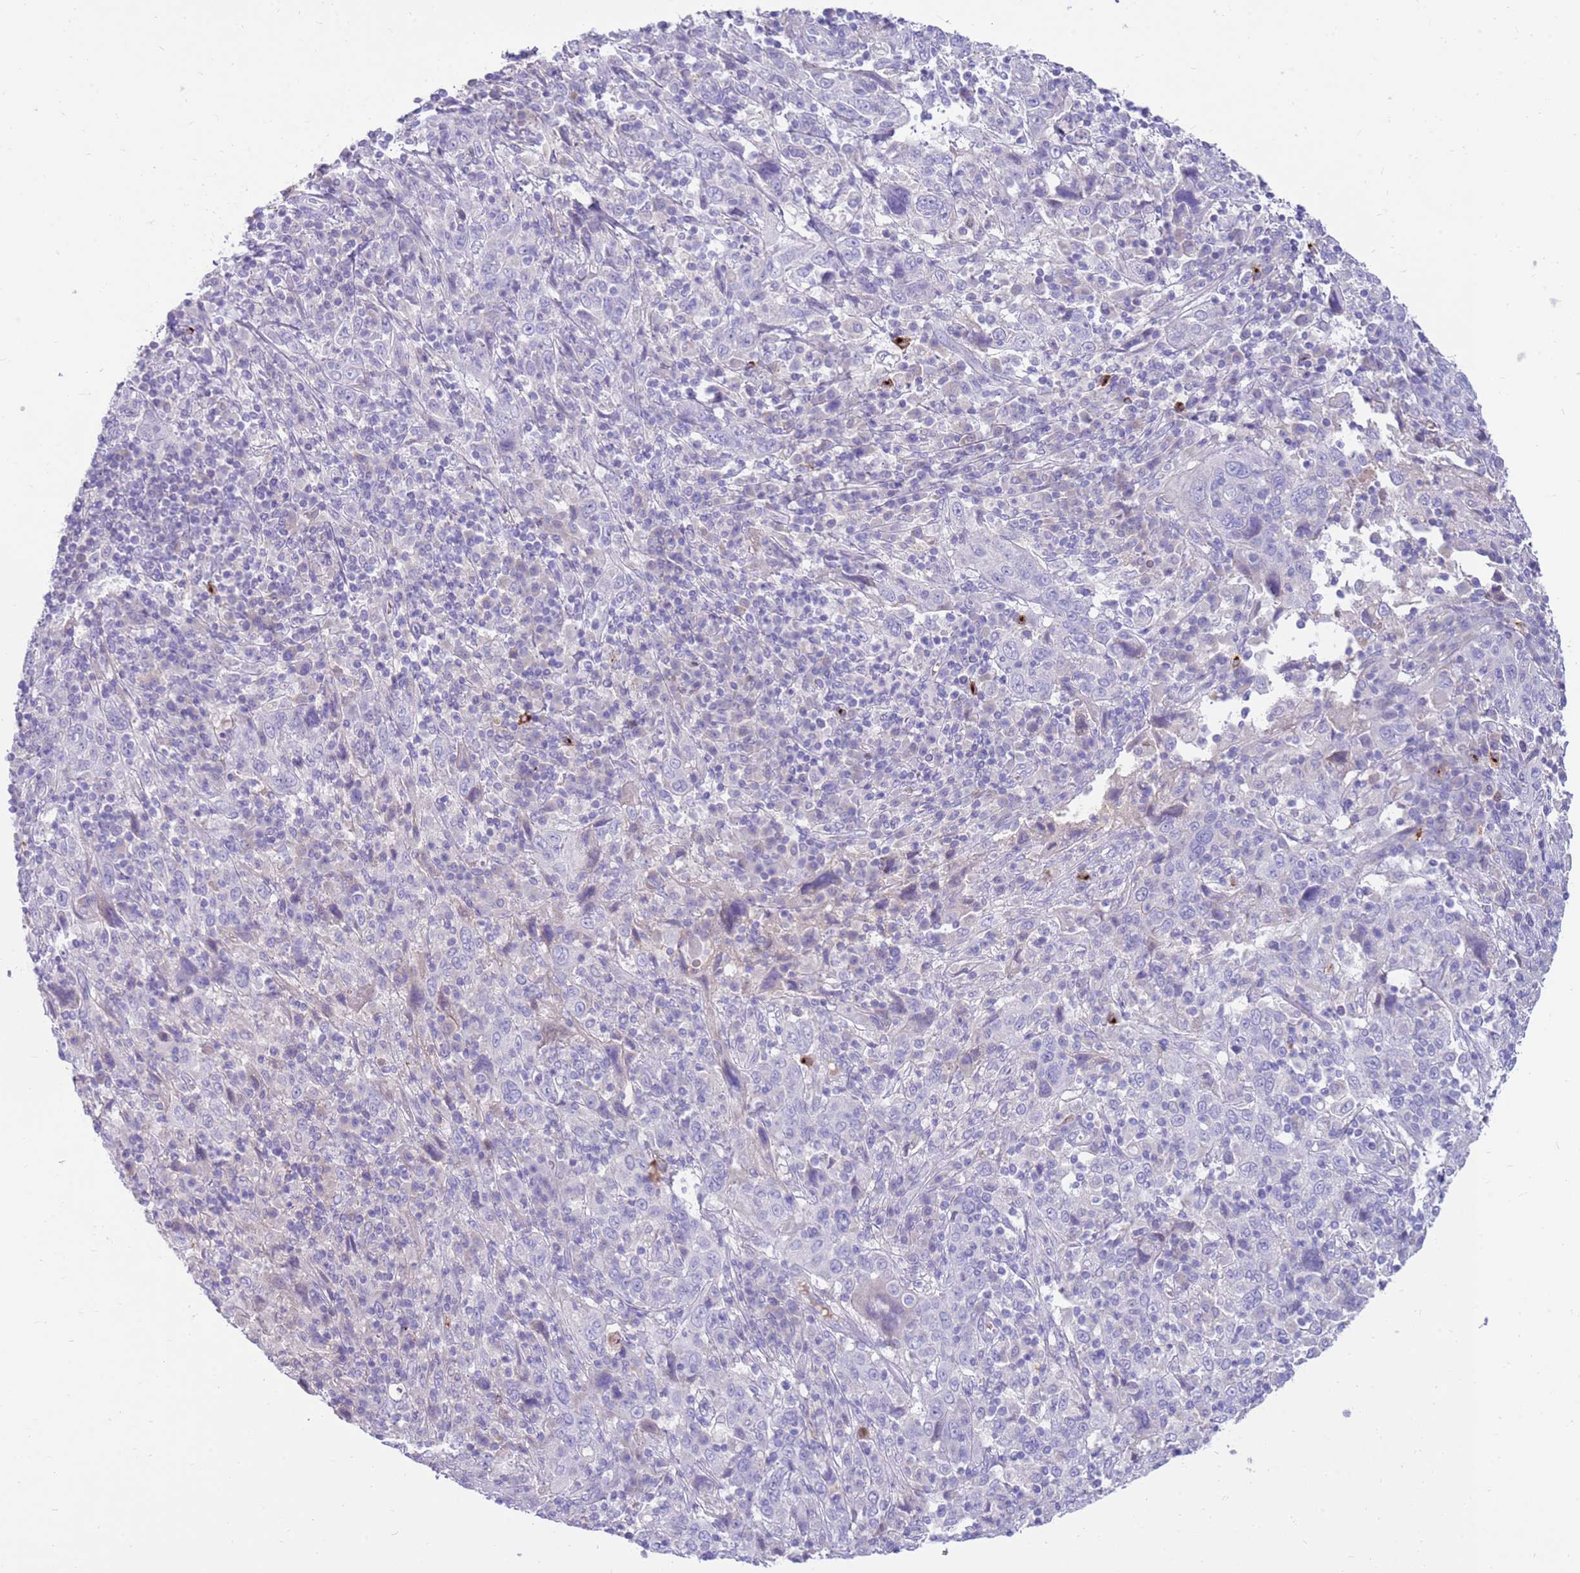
{"staining": {"intensity": "negative", "quantity": "none", "location": "none"}, "tissue": "cervical cancer", "cell_type": "Tumor cells", "image_type": "cancer", "snomed": [{"axis": "morphology", "description": "Squamous cell carcinoma, NOS"}, {"axis": "topography", "description": "Cervix"}], "caption": "This is an immunohistochemistry (IHC) image of squamous cell carcinoma (cervical). There is no expression in tumor cells.", "gene": "EVPLL", "patient": {"sex": "female", "age": 46}}